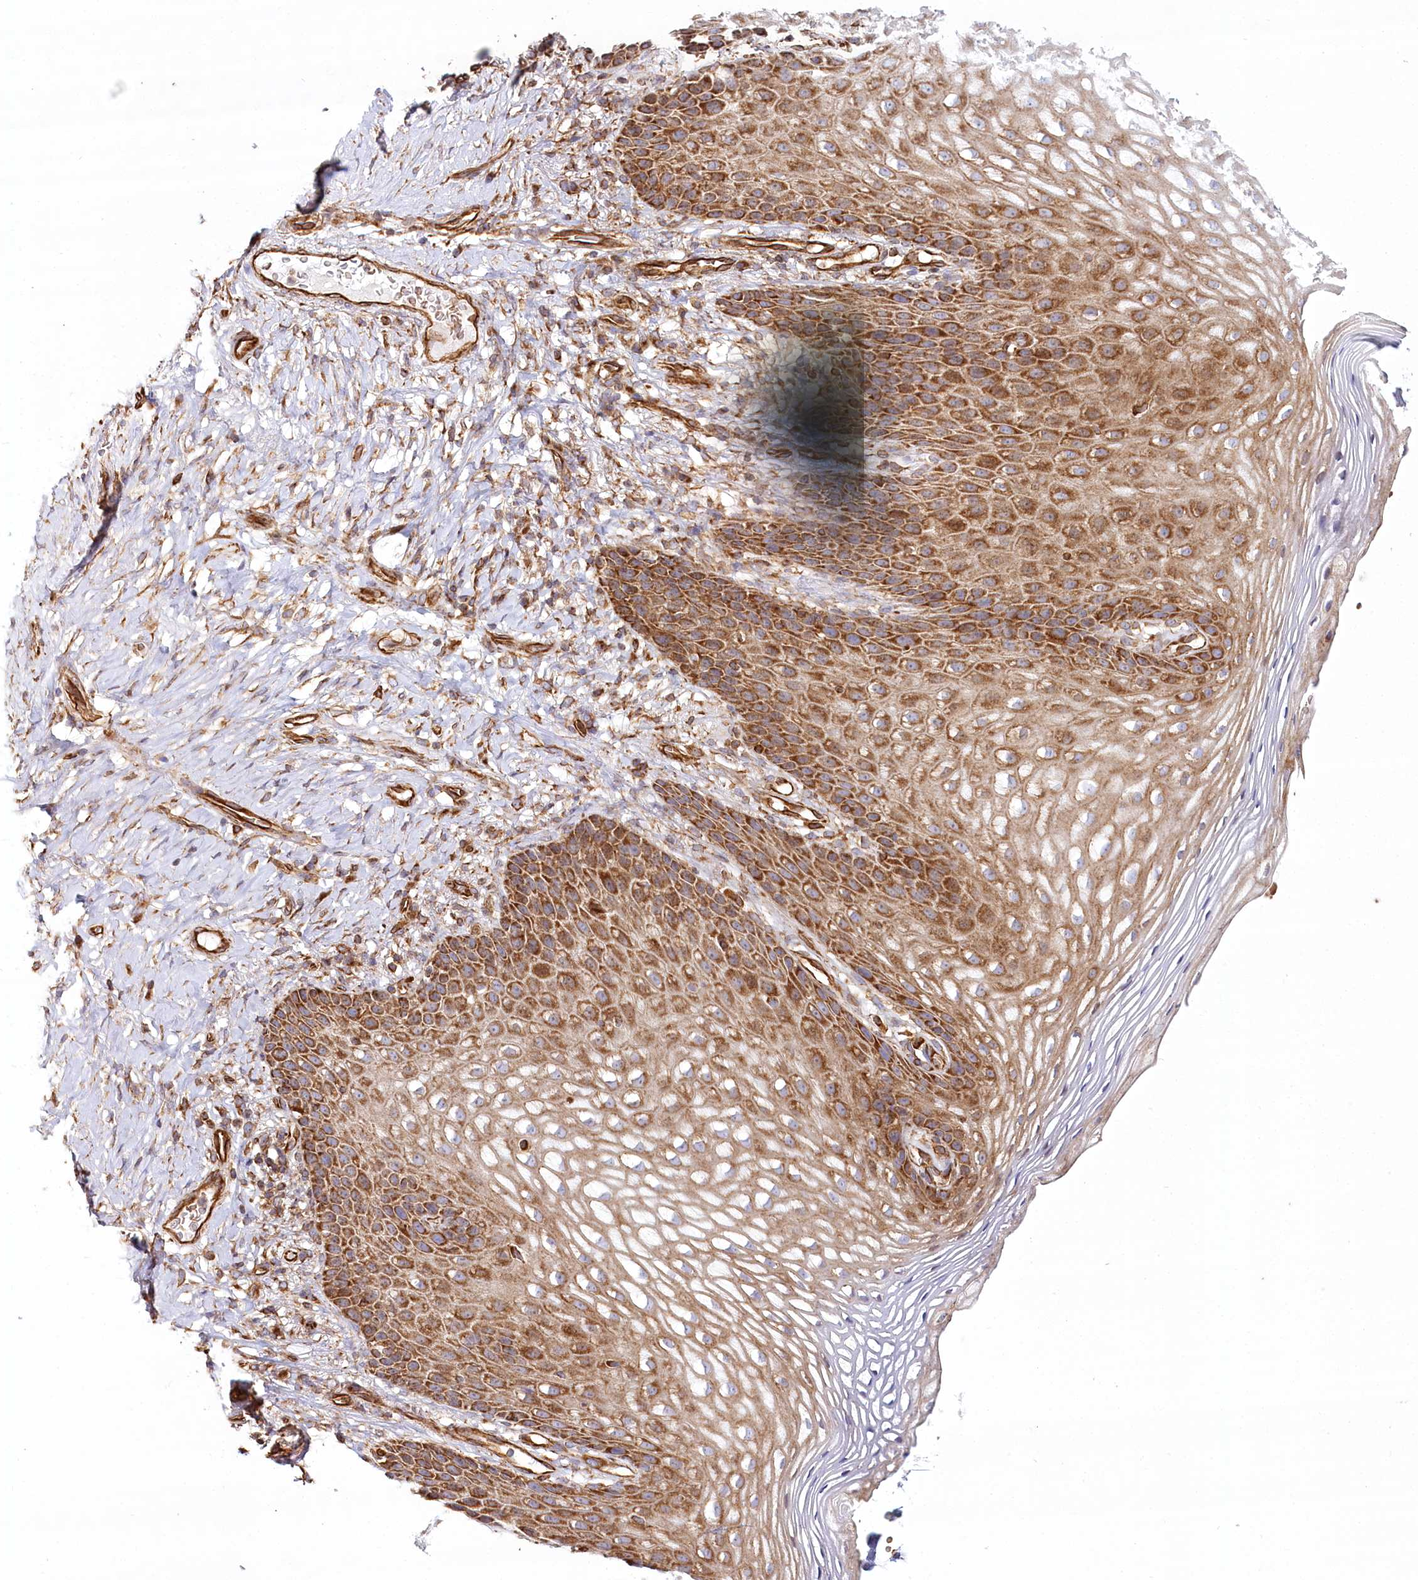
{"staining": {"intensity": "strong", "quantity": ">75%", "location": "cytoplasmic/membranous"}, "tissue": "vagina", "cell_type": "Squamous epithelial cells", "image_type": "normal", "snomed": [{"axis": "morphology", "description": "Normal tissue, NOS"}, {"axis": "topography", "description": "Vagina"}], "caption": "DAB (3,3'-diaminobenzidine) immunohistochemical staining of normal vagina demonstrates strong cytoplasmic/membranous protein positivity in approximately >75% of squamous epithelial cells.", "gene": "THUMPD3", "patient": {"sex": "female", "age": 60}}